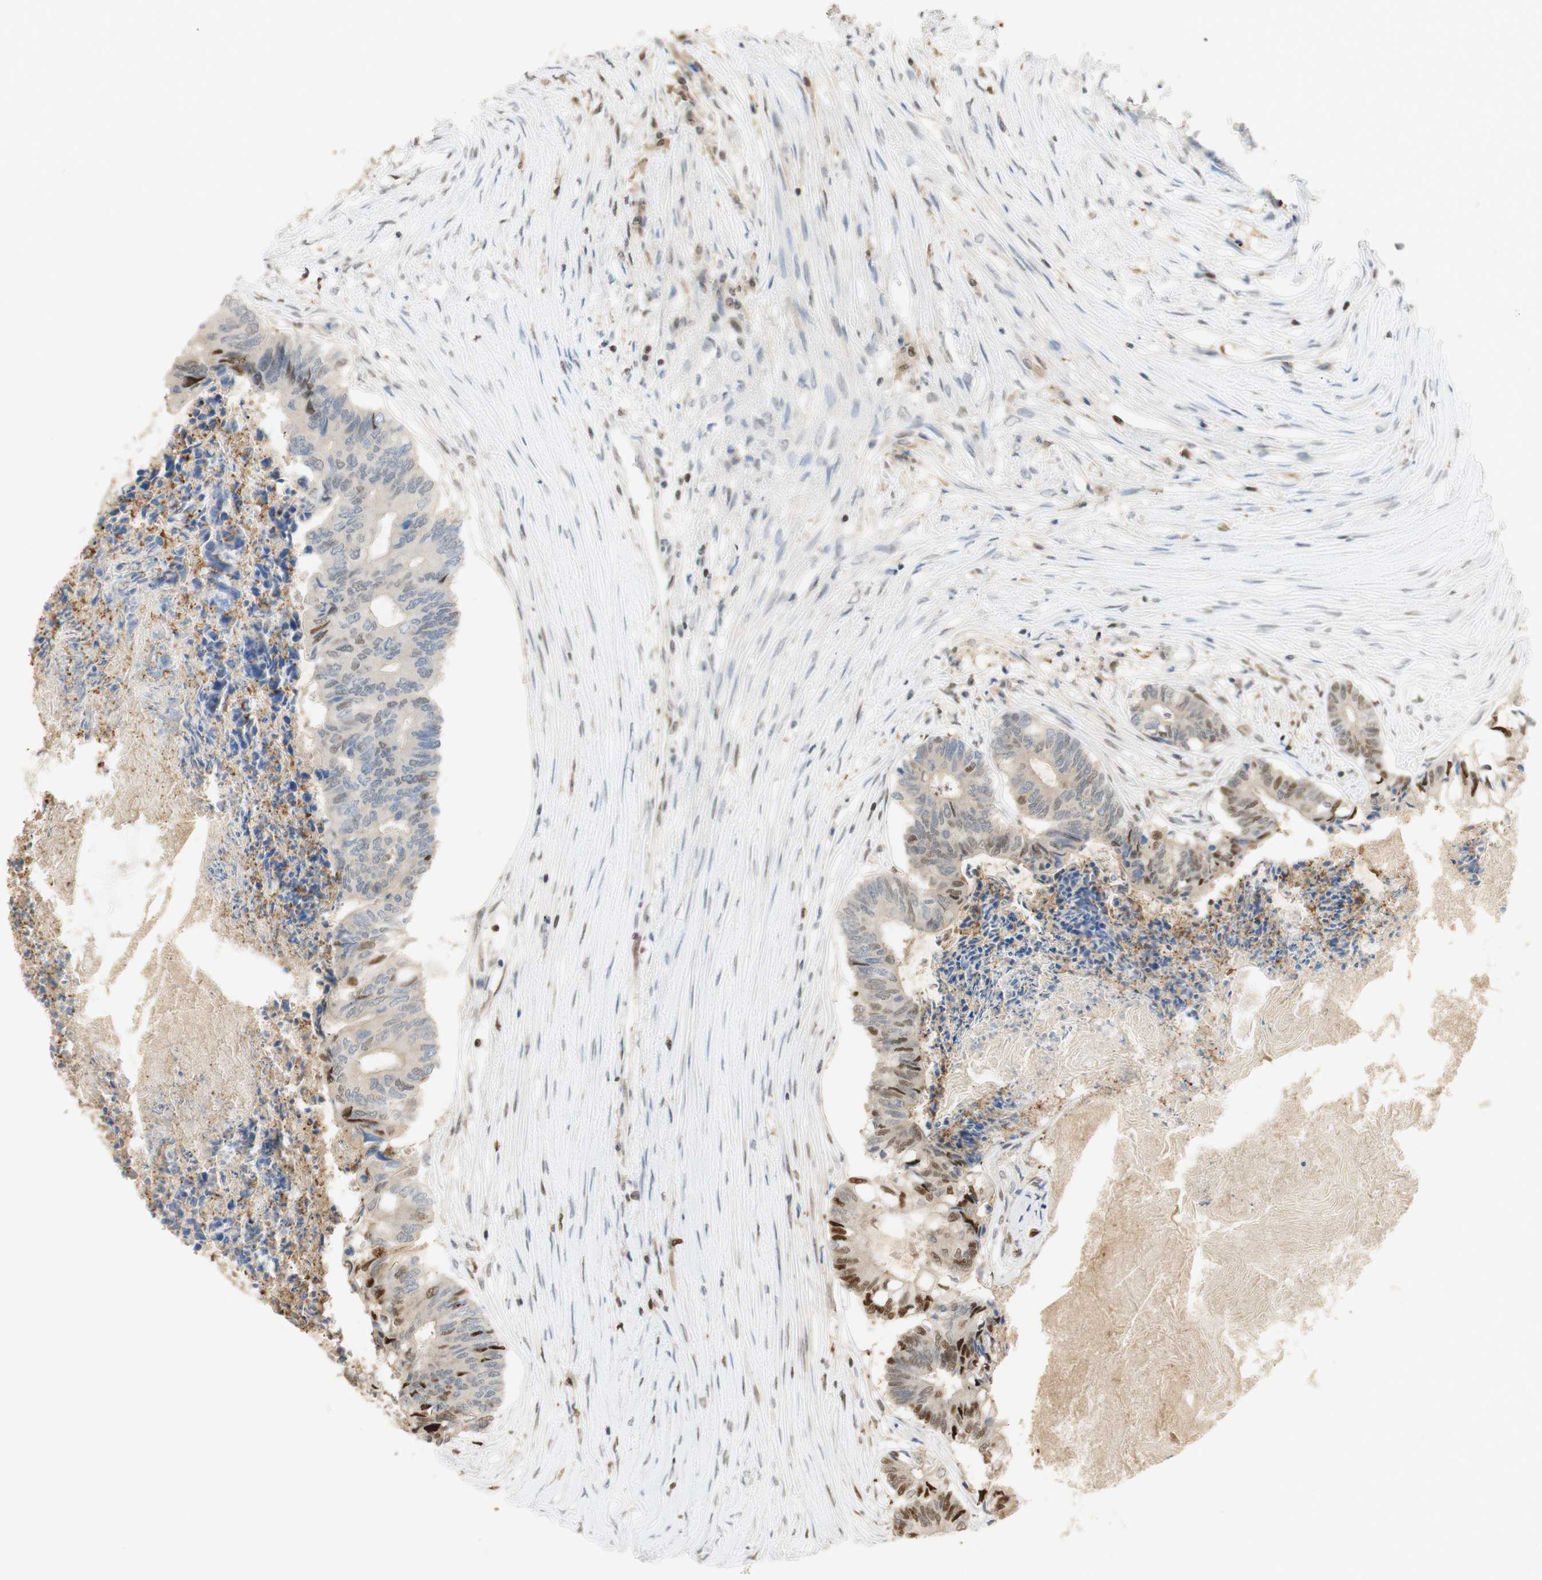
{"staining": {"intensity": "strong", "quantity": "<25%", "location": "cytoplasmic/membranous,nuclear"}, "tissue": "colorectal cancer", "cell_type": "Tumor cells", "image_type": "cancer", "snomed": [{"axis": "morphology", "description": "Adenocarcinoma, NOS"}, {"axis": "topography", "description": "Rectum"}], "caption": "Protein analysis of colorectal cancer (adenocarcinoma) tissue displays strong cytoplasmic/membranous and nuclear staining in approximately <25% of tumor cells.", "gene": "NAP1L4", "patient": {"sex": "male", "age": 63}}